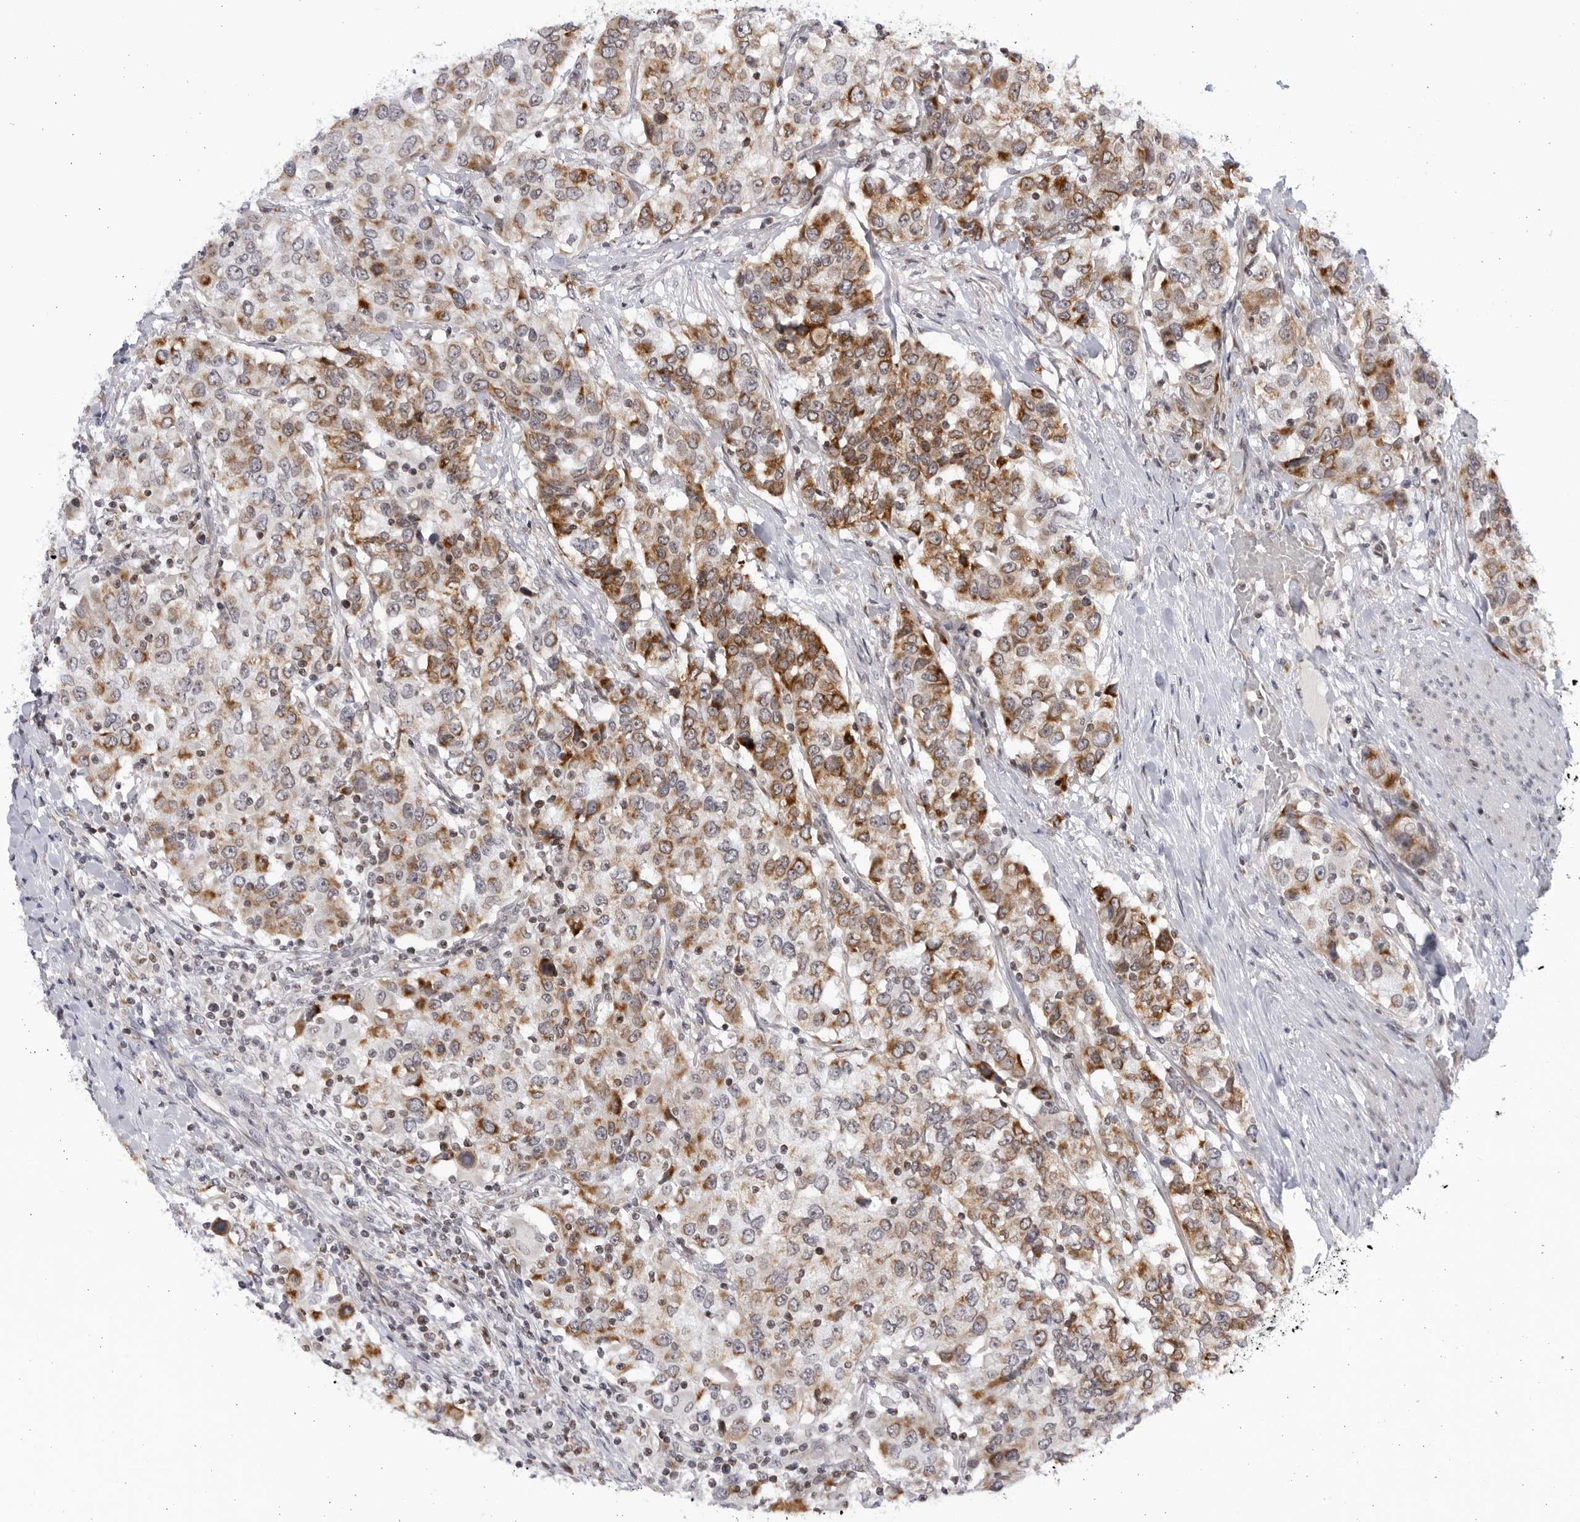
{"staining": {"intensity": "moderate", "quantity": ">75%", "location": "cytoplasmic/membranous"}, "tissue": "urothelial cancer", "cell_type": "Tumor cells", "image_type": "cancer", "snomed": [{"axis": "morphology", "description": "Urothelial carcinoma, High grade"}, {"axis": "topography", "description": "Urinary bladder"}], "caption": "DAB immunohistochemical staining of human high-grade urothelial carcinoma displays moderate cytoplasmic/membranous protein expression in about >75% of tumor cells.", "gene": "SLC25A22", "patient": {"sex": "female", "age": 80}}